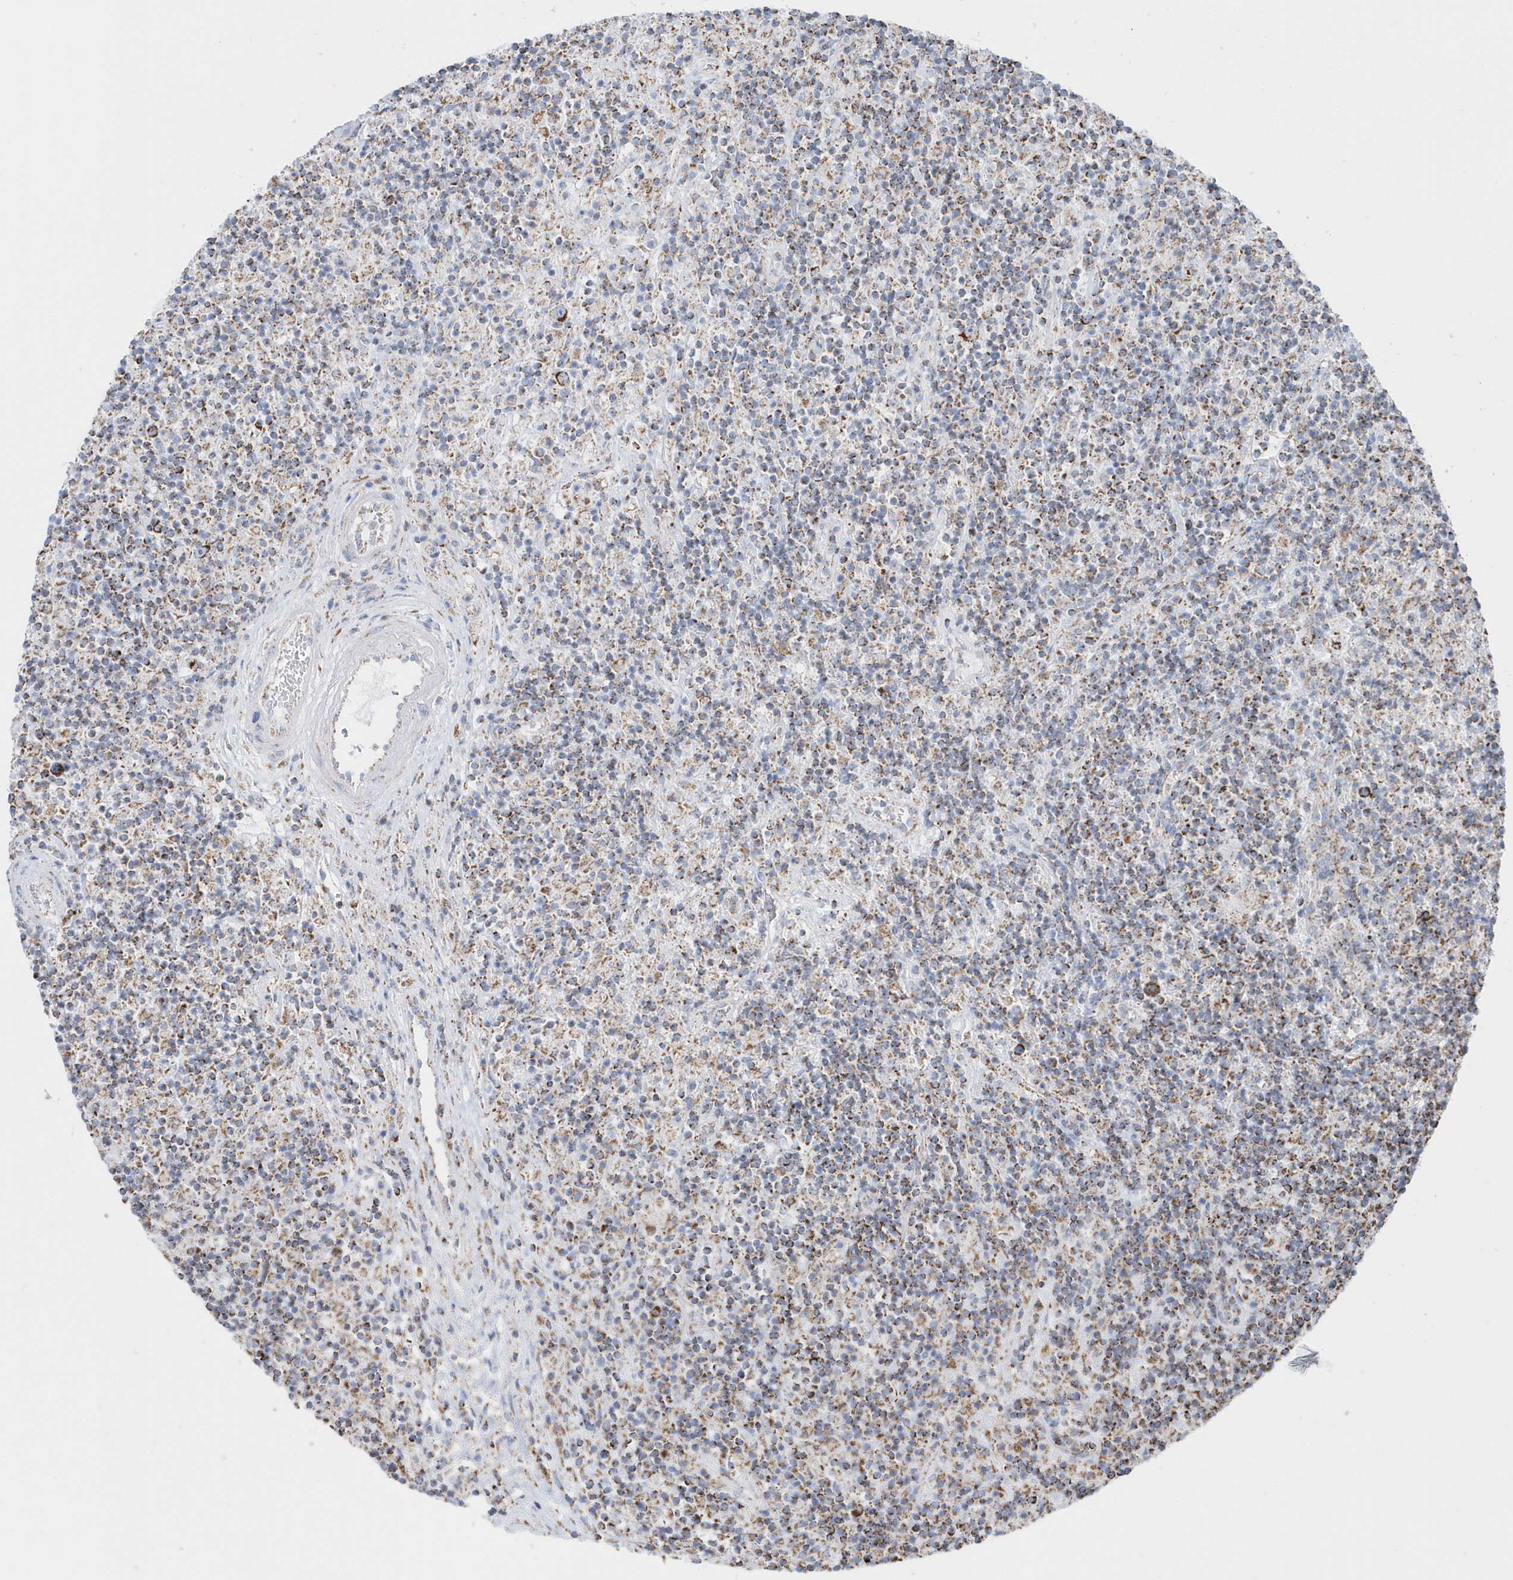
{"staining": {"intensity": "moderate", "quantity": ">75%", "location": "cytoplasmic/membranous"}, "tissue": "lymphoma", "cell_type": "Tumor cells", "image_type": "cancer", "snomed": [{"axis": "morphology", "description": "Hodgkin's disease, NOS"}, {"axis": "topography", "description": "Lymph node"}], "caption": "Immunohistochemistry of human Hodgkin's disease demonstrates medium levels of moderate cytoplasmic/membranous expression in approximately >75% of tumor cells.", "gene": "TMCO6", "patient": {"sex": "male", "age": 70}}